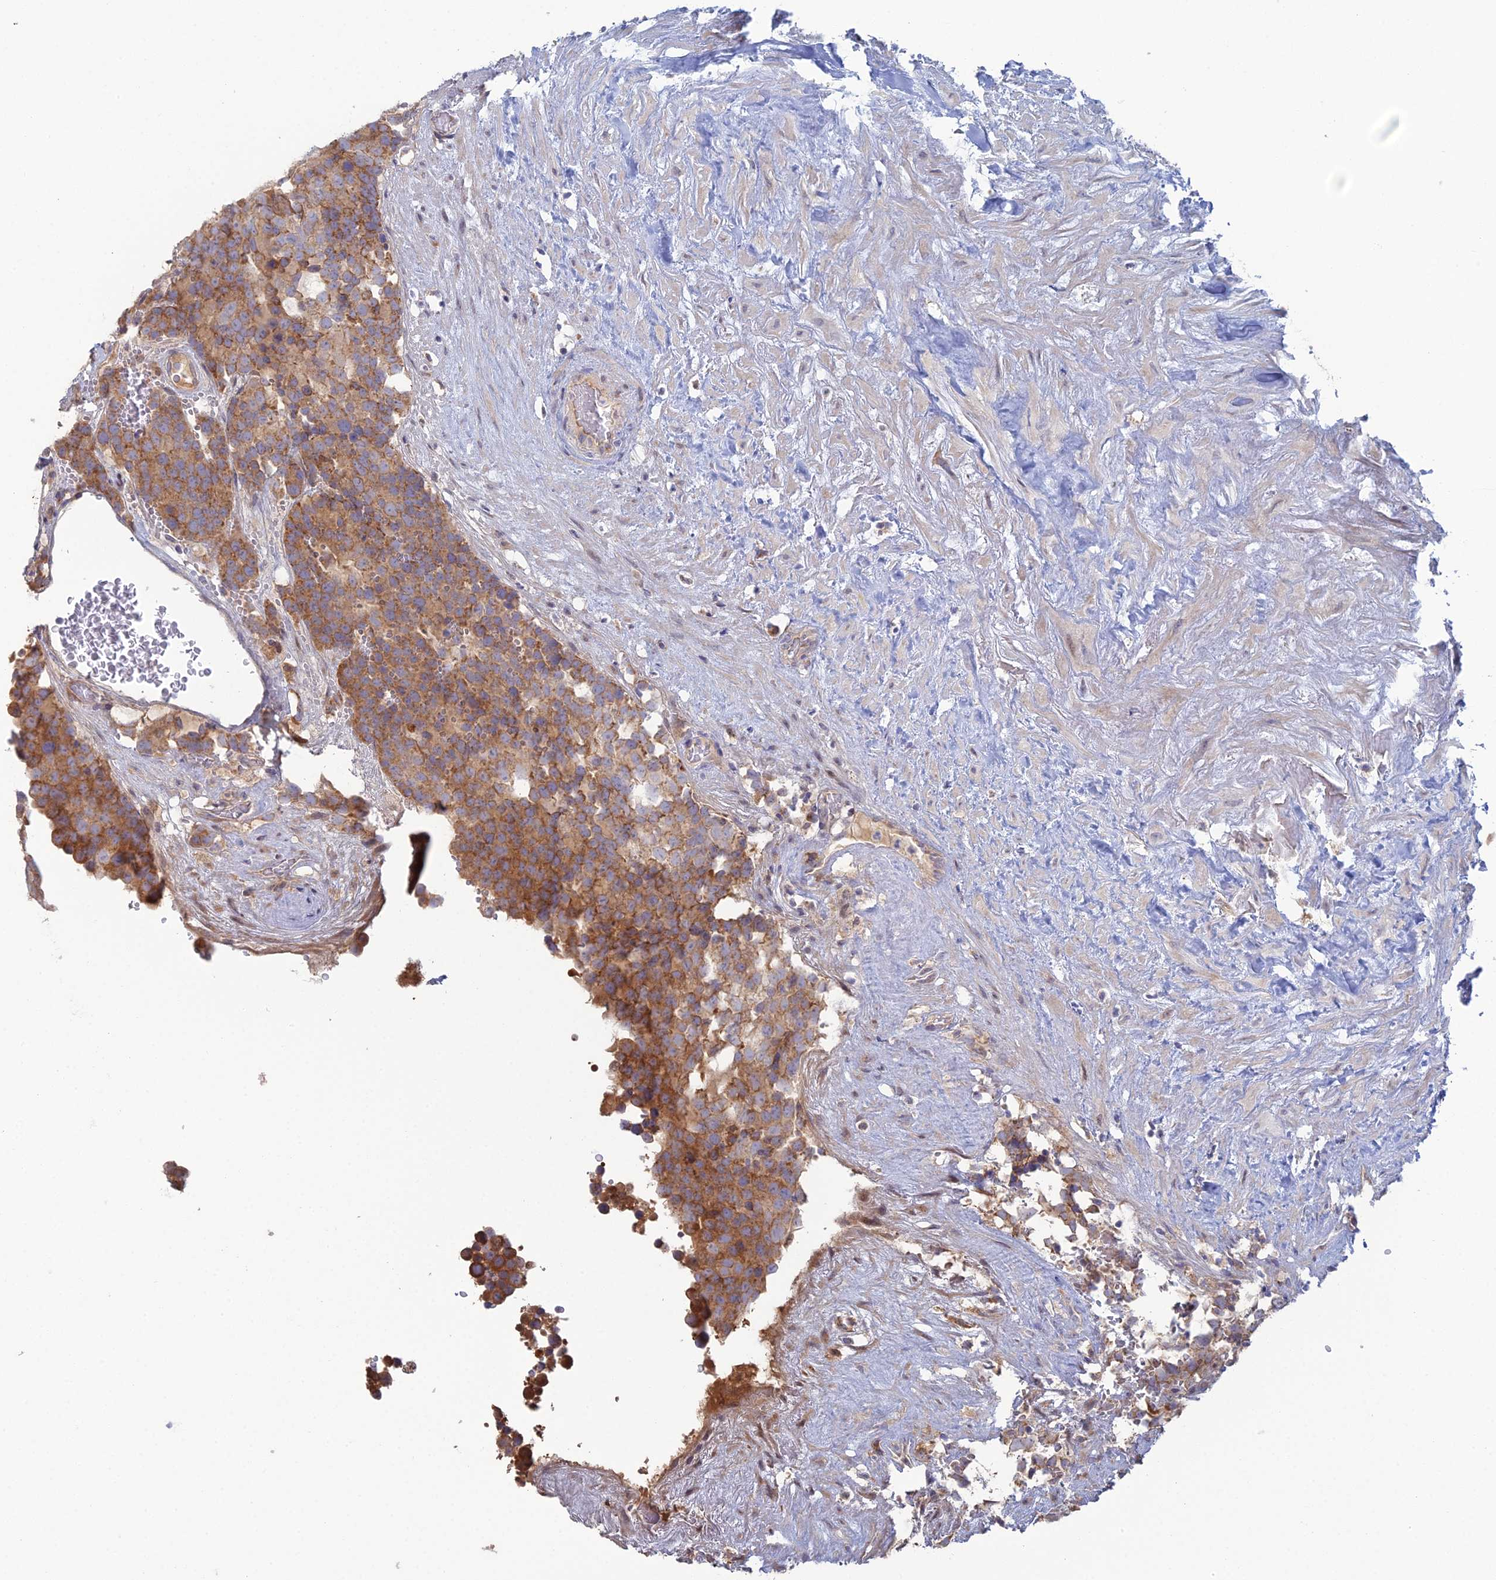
{"staining": {"intensity": "moderate", "quantity": ">75%", "location": "cytoplasmic/membranous"}, "tissue": "testis cancer", "cell_type": "Tumor cells", "image_type": "cancer", "snomed": [{"axis": "morphology", "description": "Seminoma, NOS"}, {"axis": "topography", "description": "Testis"}], "caption": "Moderate cytoplasmic/membranous protein staining is seen in approximately >75% of tumor cells in testis cancer (seminoma). Using DAB (3,3'-diaminobenzidine) (brown) and hematoxylin (blue) stains, captured at high magnification using brightfield microscopy.", "gene": "ARL16", "patient": {"sex": "male", "age": 71}}